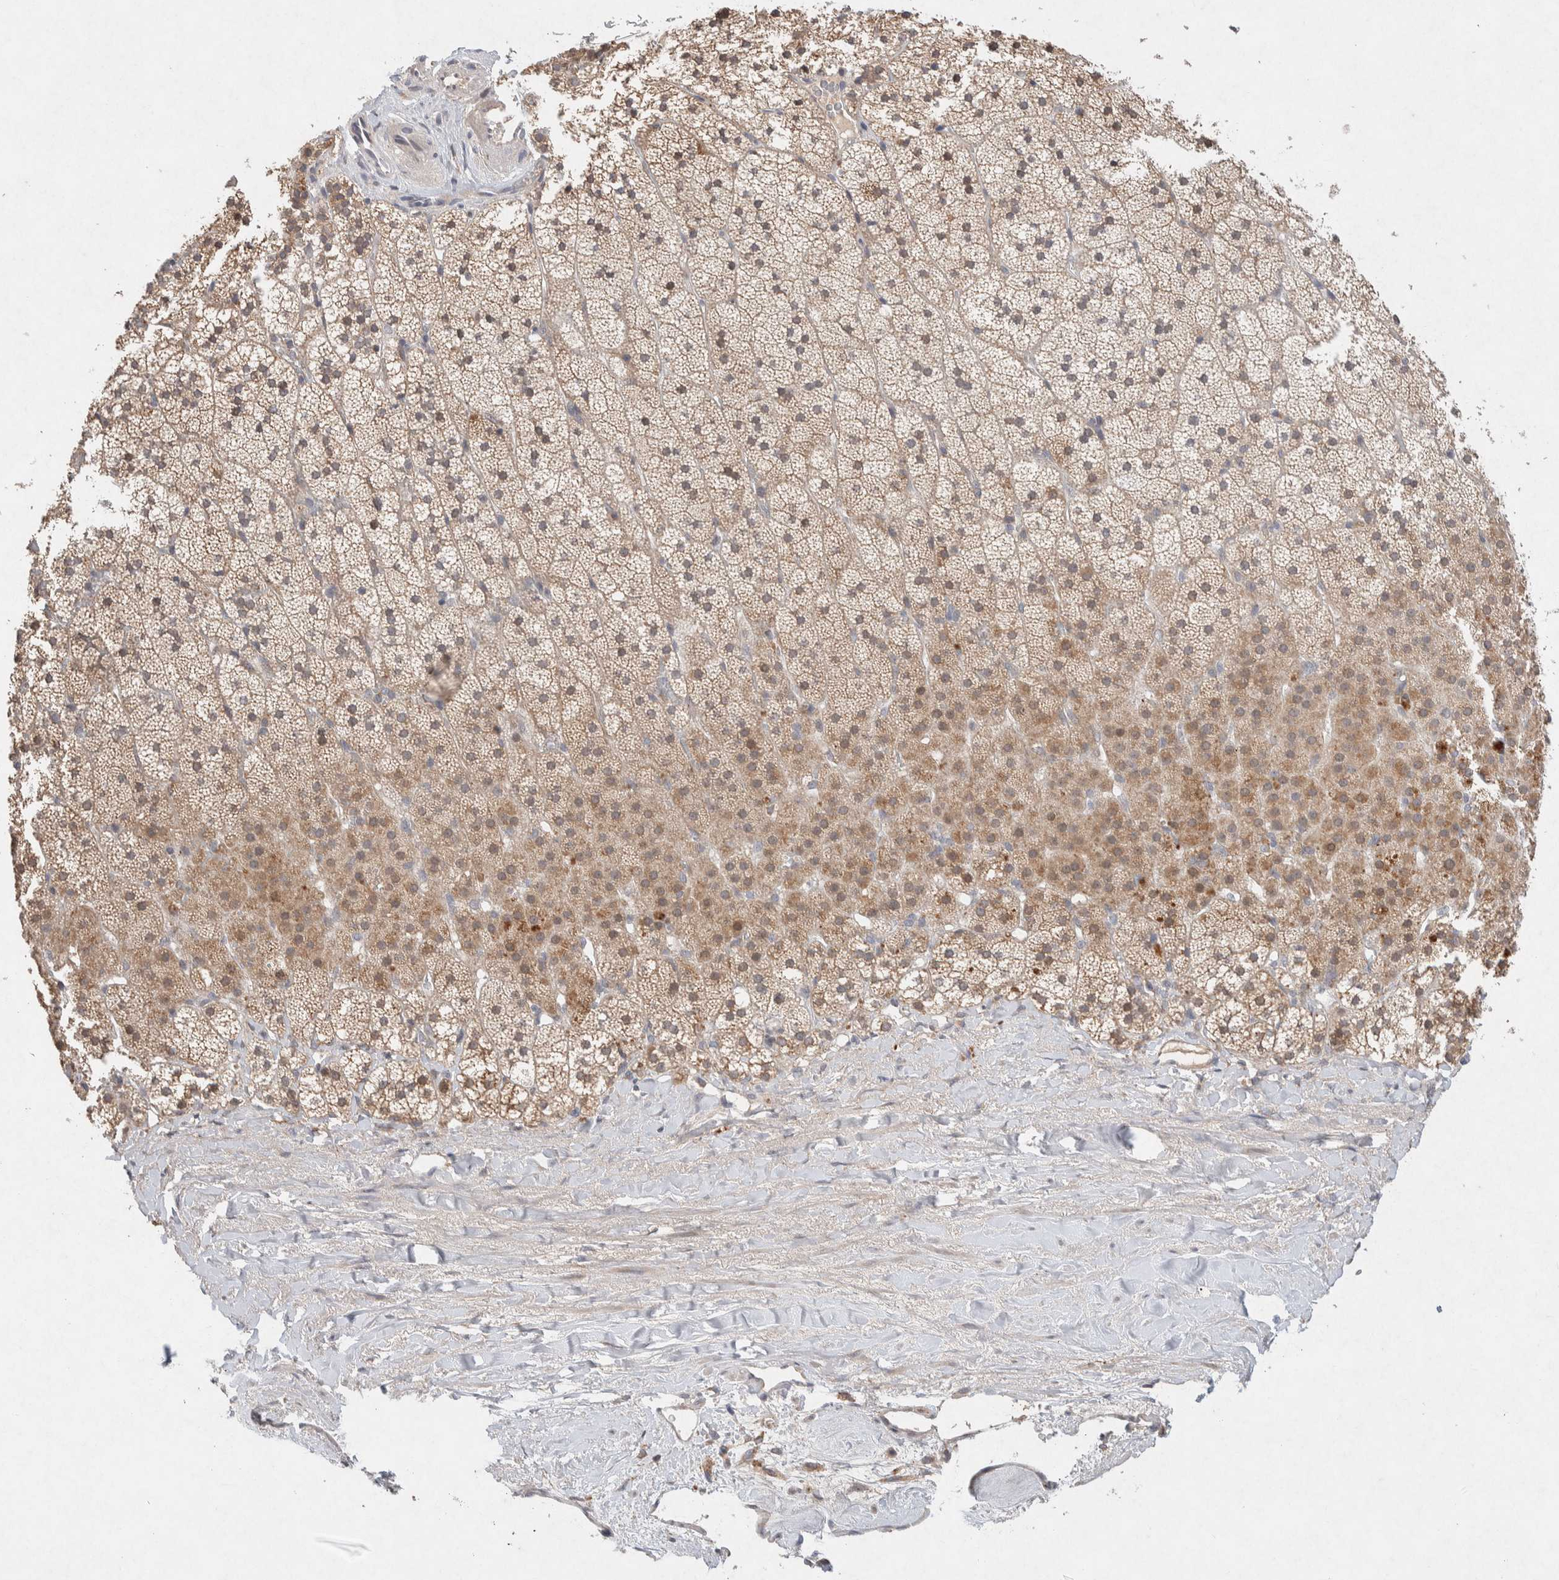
{"staining": {"intensity": "moderate", "quantity": ">75%", "location": "cytoplasmic/membranous,nuclear"}, "tissue": "adrenal gland", "cell_type": "Glandular cells", "image_type": "normal", "snomed": [{"axis": "morphology", "description": "Normal tissue, NOS"}, {"axis": "topography", "description": "Adrenal gland"}], "caption": "DAB immunohistochemical staining of benign adrenal gland demonstrates moderate cytoplasmic/membranous,nuclear protein staining in approximately >75% of glandular cells.", "gene": "CMTM4", "patient": {"sex": "male", "age": 35}}